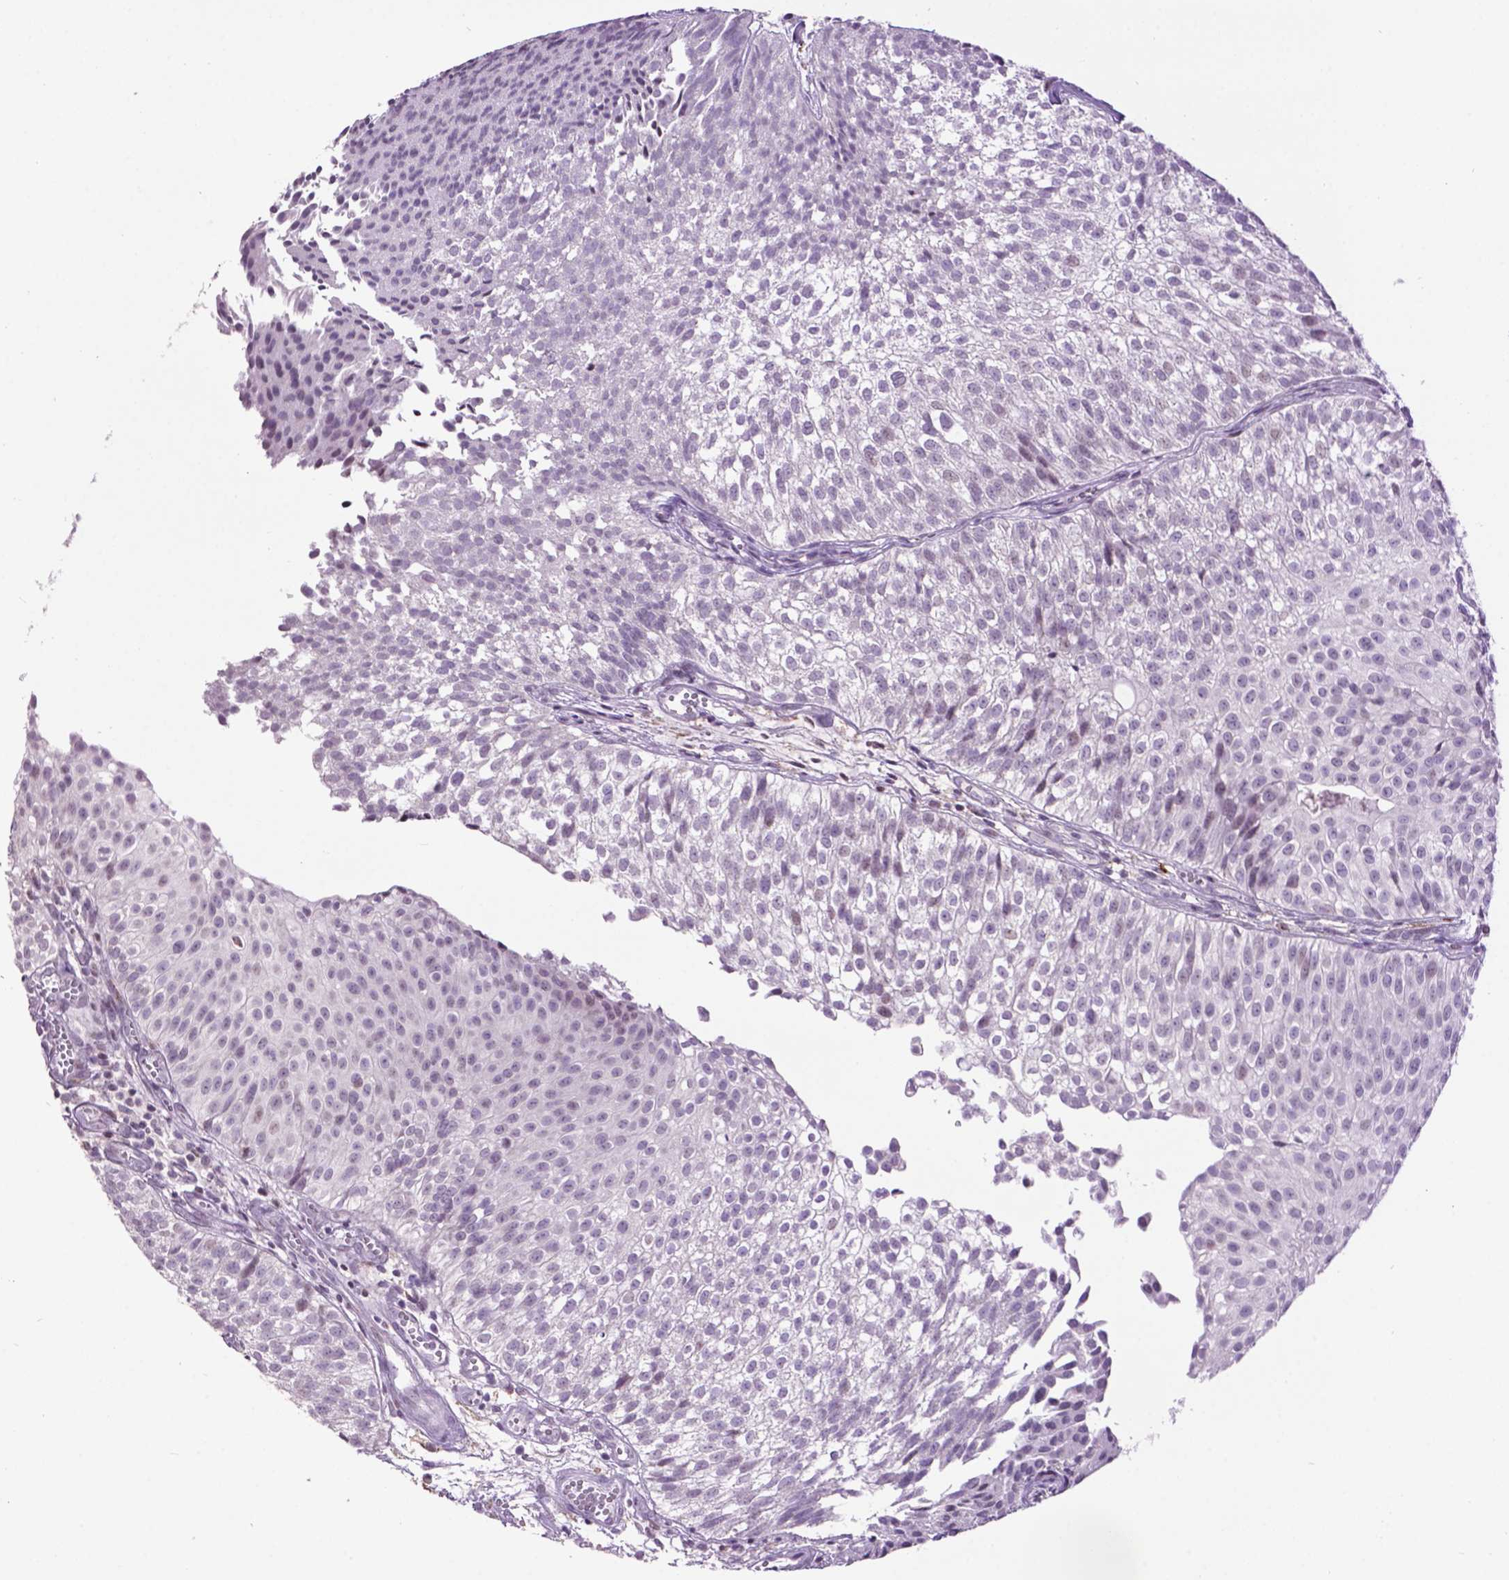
{"staining": {"intensity": "negative", "quantity": "none", "location": "none"}, "tissue": "urothelial cancer", "cell_type": "Tumor cells", "image_type": "cancer", "snomed": [{"axis": "morphology", "description": "Urothelial carcinoma, Low grade"}, {"axis": "topography", "description": "Urinary bladder"}], "caption": "This is an IHC photomicrograph of human urothelial cancer. There is no positivity in tumor cells.", "gene": "TH", "patient": {"sex": "male", "age": 70}}